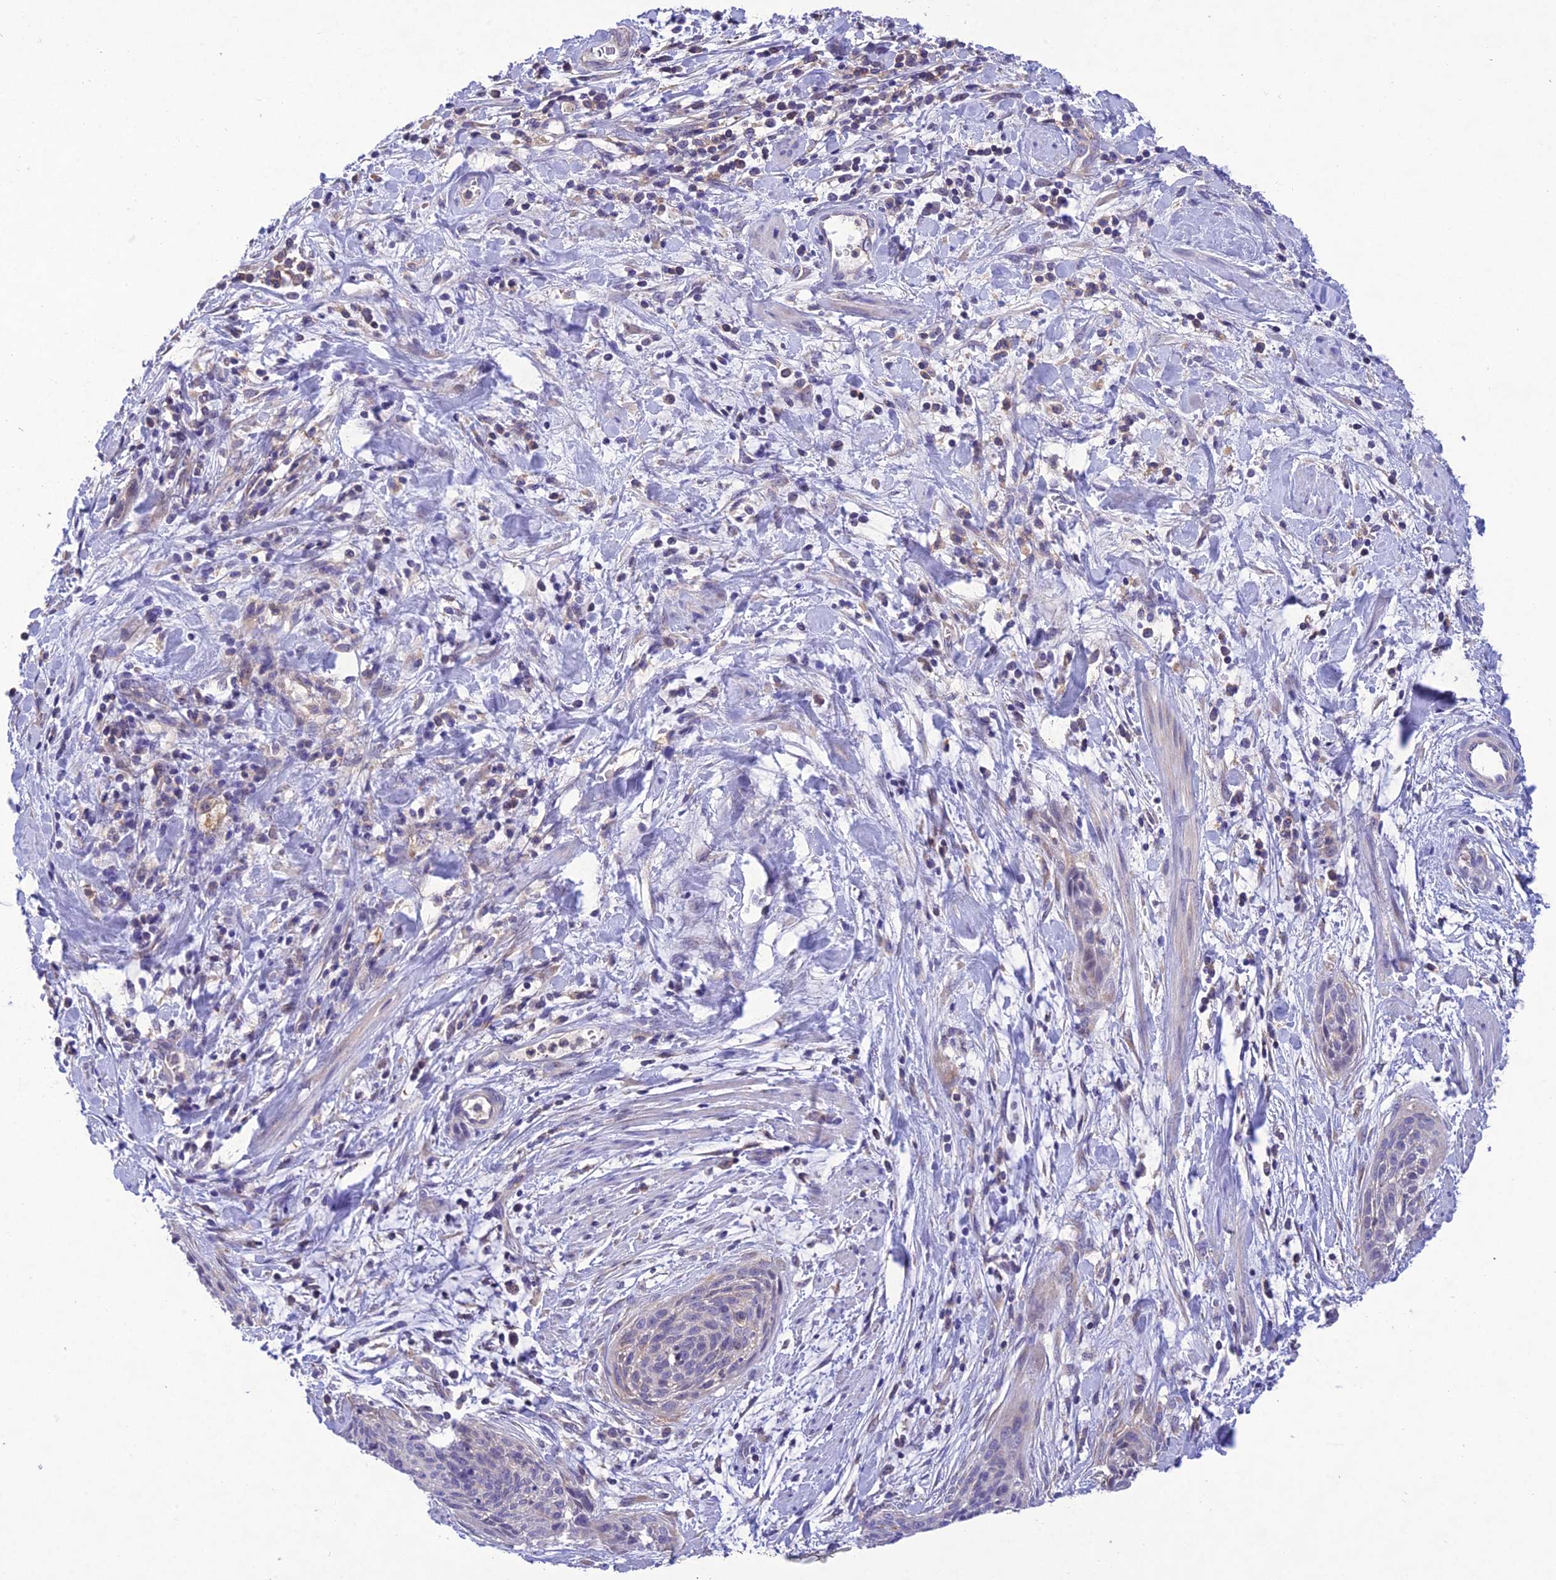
{"staining": {"intensity": "negative", "quantity": "none", "location": "none"}, "tissue": "cervical cancer", "cell_type": "Tumor cells", "image_type": "cancer", "snomed": [{"axis": "morphology", "description": "Squamous cell carcinoma, NOS"}, {"axis": "topography", "description": "Cervix"}], "caption": "High power microscopy image of an IHC photomicrograph of cervical squamous cell carcinoma, revealing no significant expression in tumor cells.", "gene": "SNX24", "patient": {"sex": "female", "age": 55}}